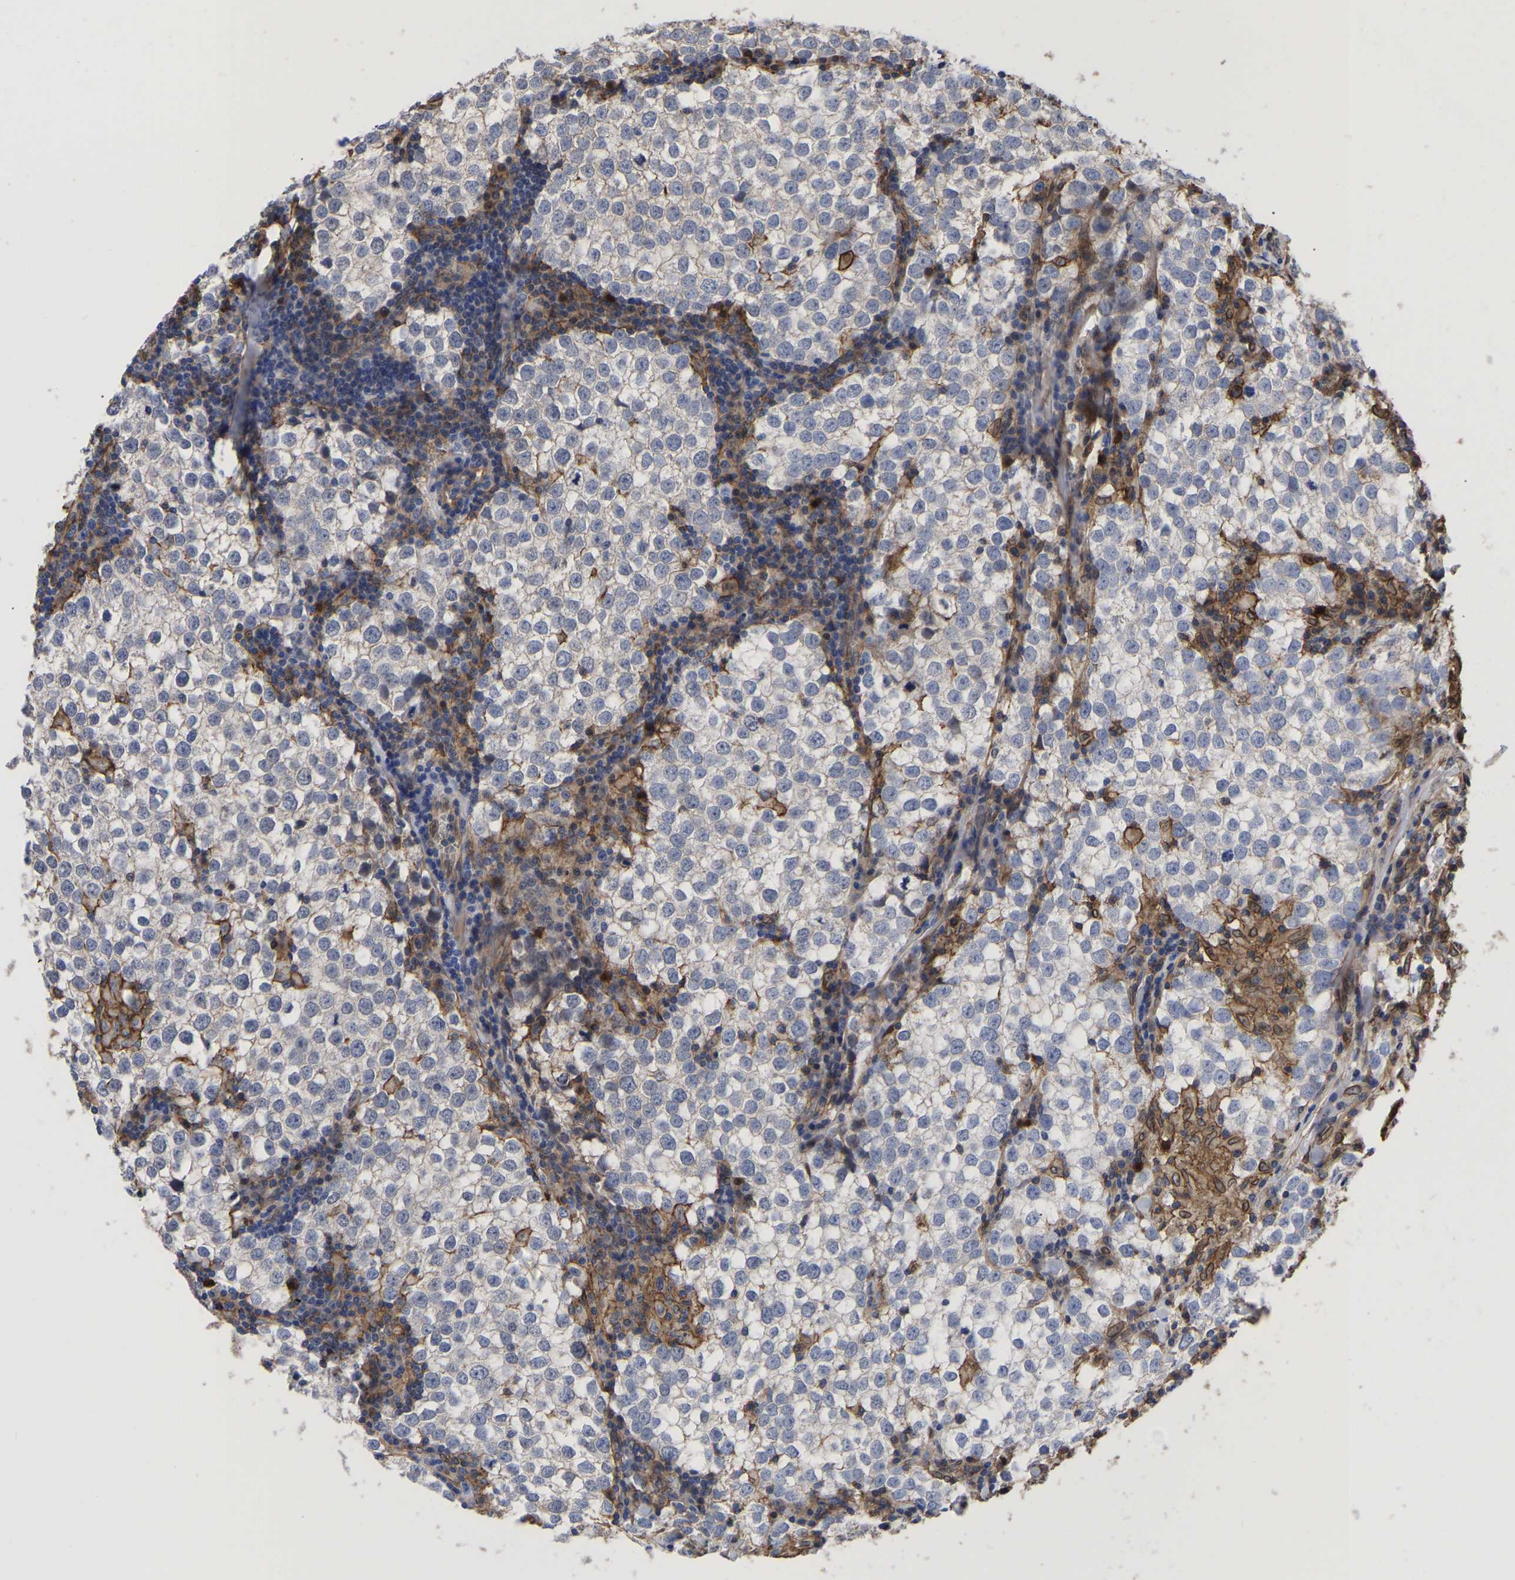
{"staining": {"intensity": "negative", "quantity": "none", "location": "none"}, "tissue": "testis cancer", "cell_type": "Tumor cells", "image_type": "cancer", "snomed": [{"axis": "morphology", "description": "Seminoma, NOS"}, {"axis": "morphology", "description": "Carcinoma, Embryonal, NOS"}, {"axis": "topography", "description": "Testis"}], "caption": "A high-resolution photomicrograph shows immunohistochemistry (IHC) staining of testis cancer (seminoma), which demonstrates no significant positivity in tumor cells.", "gene": "LIF", "patient": {"sex": "male", "age": 36}}